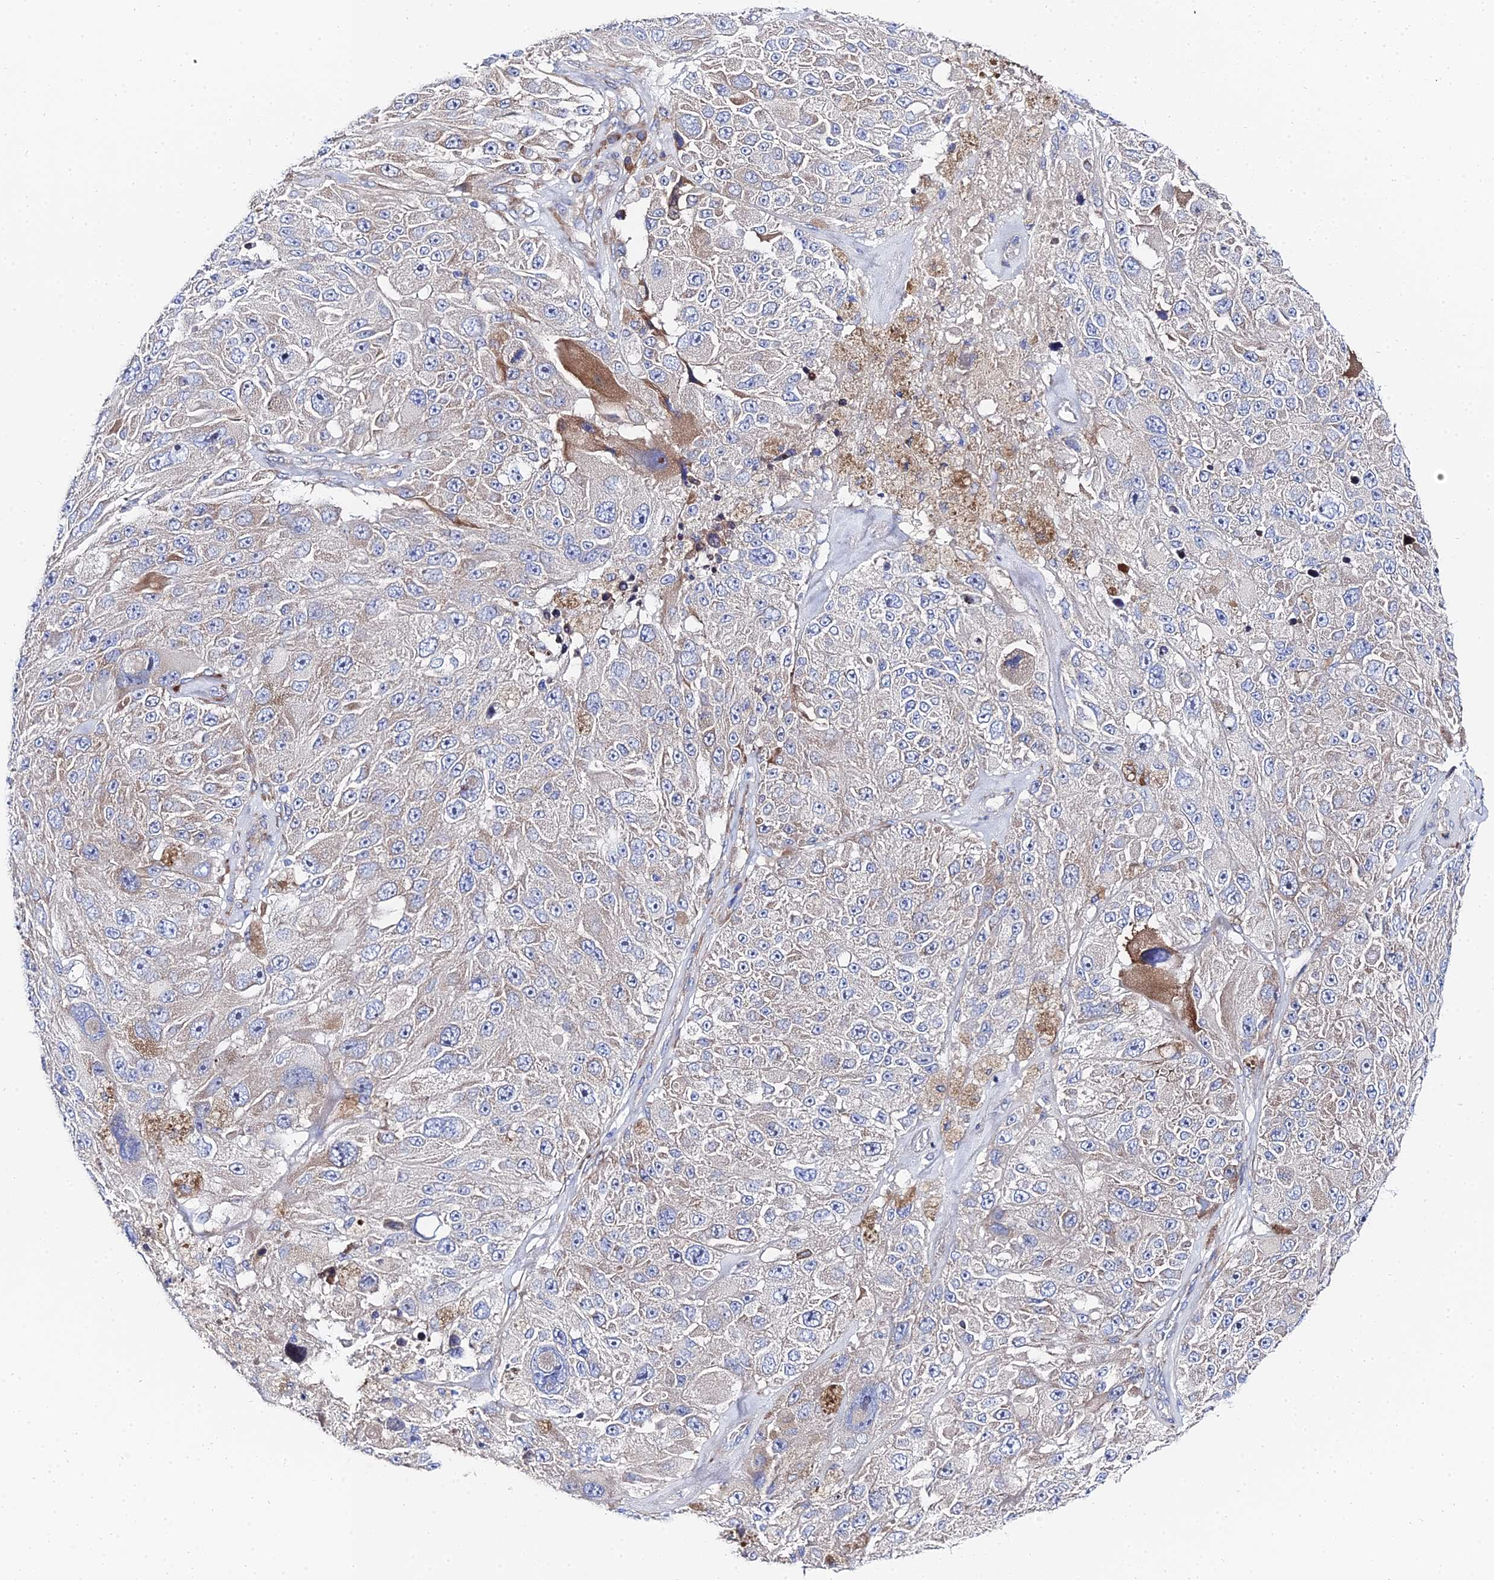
{"staining": {"intensity": "weak", "quantity": "<25%", "location": "cytoplasmic/membranous"}, "tissue": "melanoma", "cell_type": "Tumor cells", "image_type": "cancer", "snomed": [{"axis": "morphology", "description": "Malignant melanoma, Metastatic site"}, {"axis": "topography", "description": "Lymph node"}], "caption": "Immunohistochemical staining of malignant melanoma (metastatic site) exhibits no significant staining in tumor cells.", "gene": "PTTG1", "patient": {"sex": "male", "age": 62}}